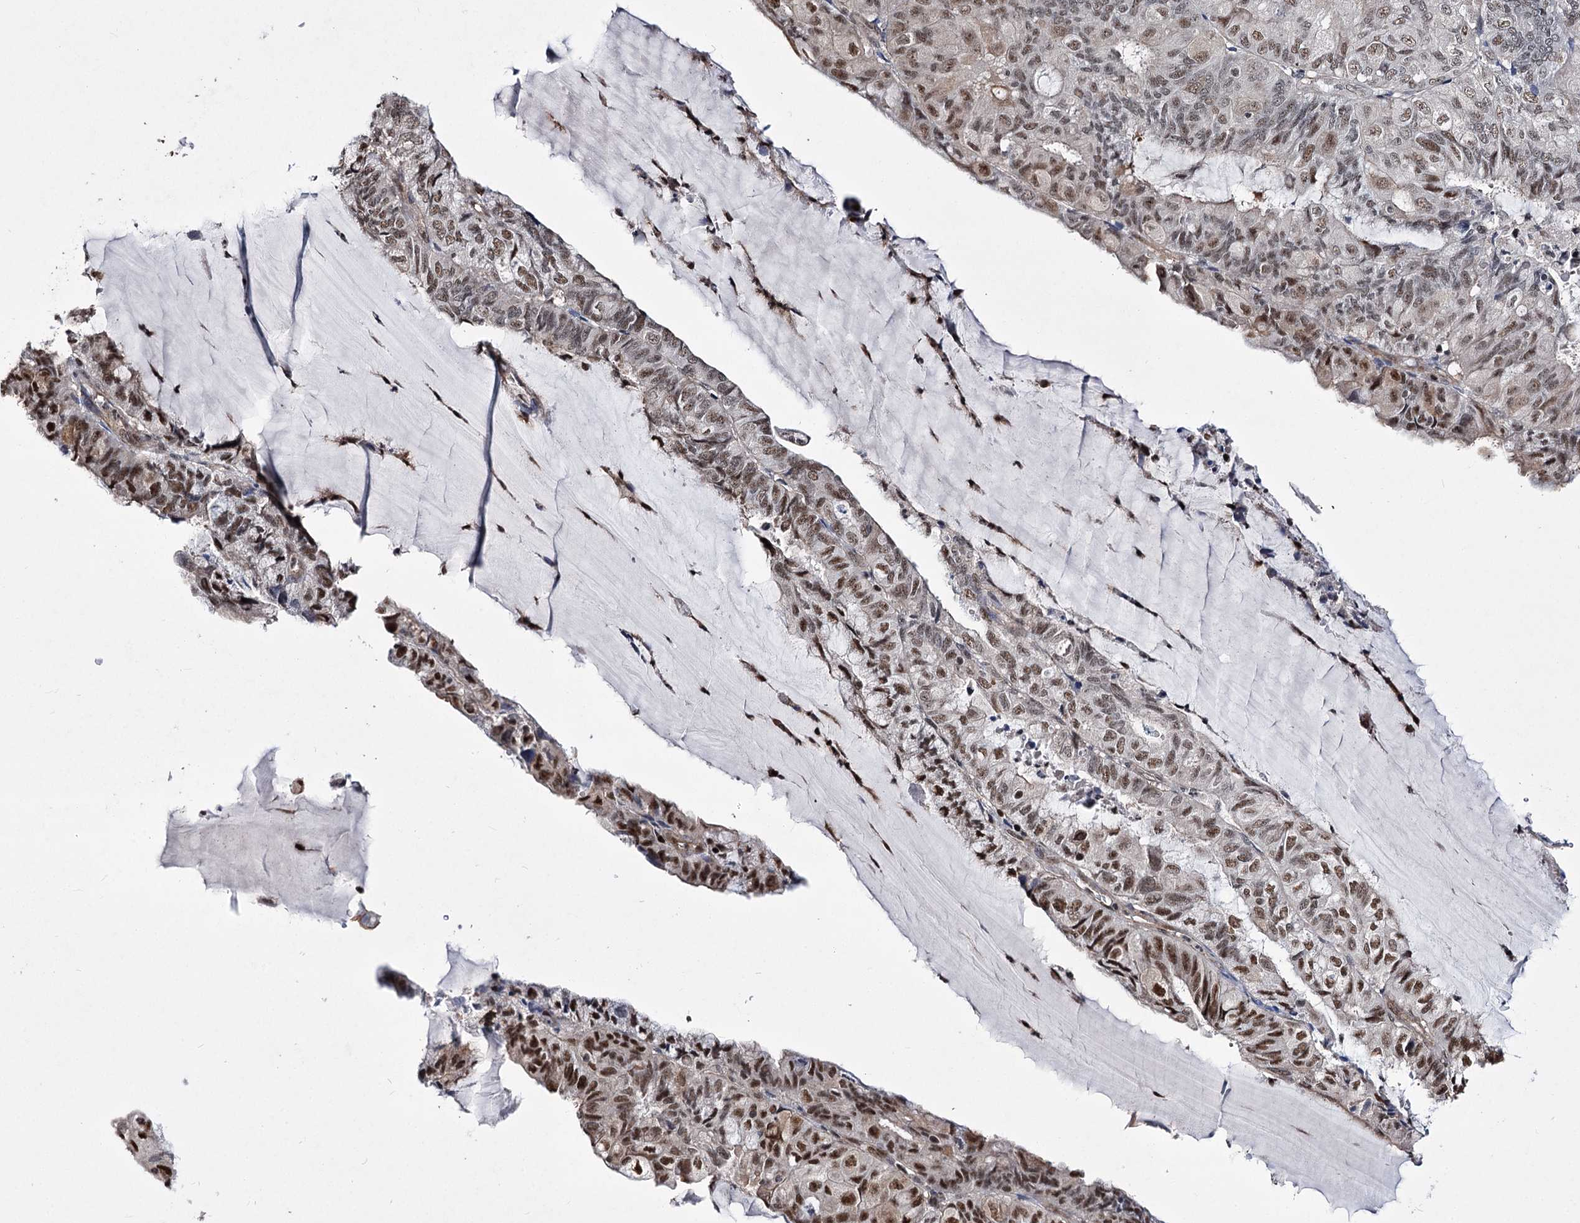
{"staining": {"intensity": "moderate", "quantity": ">75%", "location": "nuclear"}, "tissue": "endometrial cancer", "cell_type": "Tumor cells", "image_type": "cancer", "snomed": [{"axis": "morphology", "description": "Adenocarcinoma, NOS"}, {"axis": "topography", "description": "Endometrium"}], "caption": "Endometrial cancer (adenocarcinoma) tissue reveals moderate nuclear positivity in about >75% of tumor cells", "gene": "CHMP7", "patient": {"sex": "female", "age": 81}}